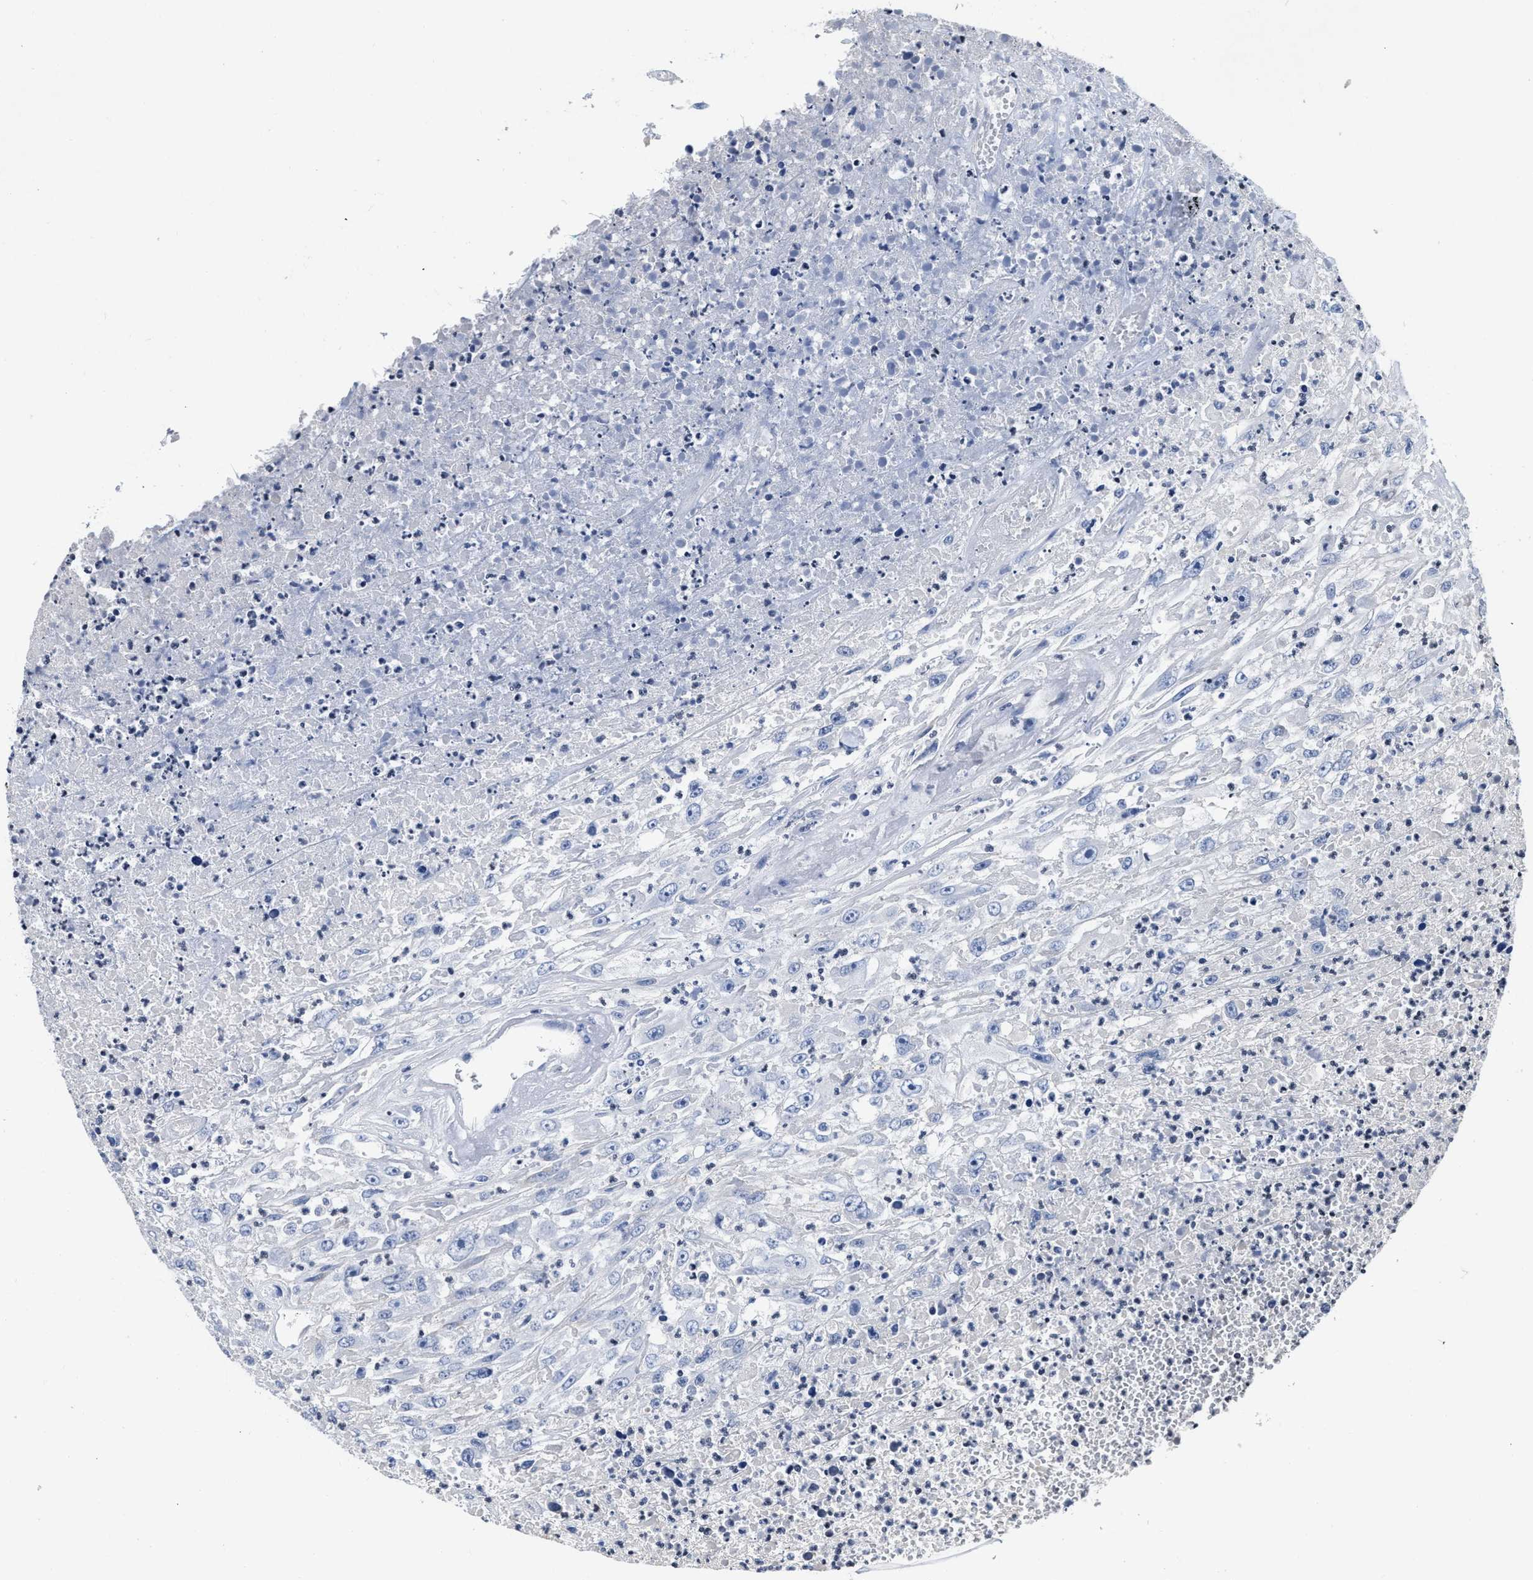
{"staining": {"intensity": "negative", "quantity": "none", "location": "none"}, "tissue": "urothelial cancer", "cell_type": "Tumor cells", "image_type": "cancer", "snomed": [{"axis": "morphology", "description": "Urothelial carcinoma, High grade"}, {"axis": "topography", "description": "Urinary bladder"}], "caption": "Tumor cells show no significant protein expression in urothelial carcinoma (high-grade). (DAB (3,3'-diaminobenzidine) immunohistochemistry, high magnification).", "gene": "FBLN2", "patient": {"sex": "male", "age": 46}}